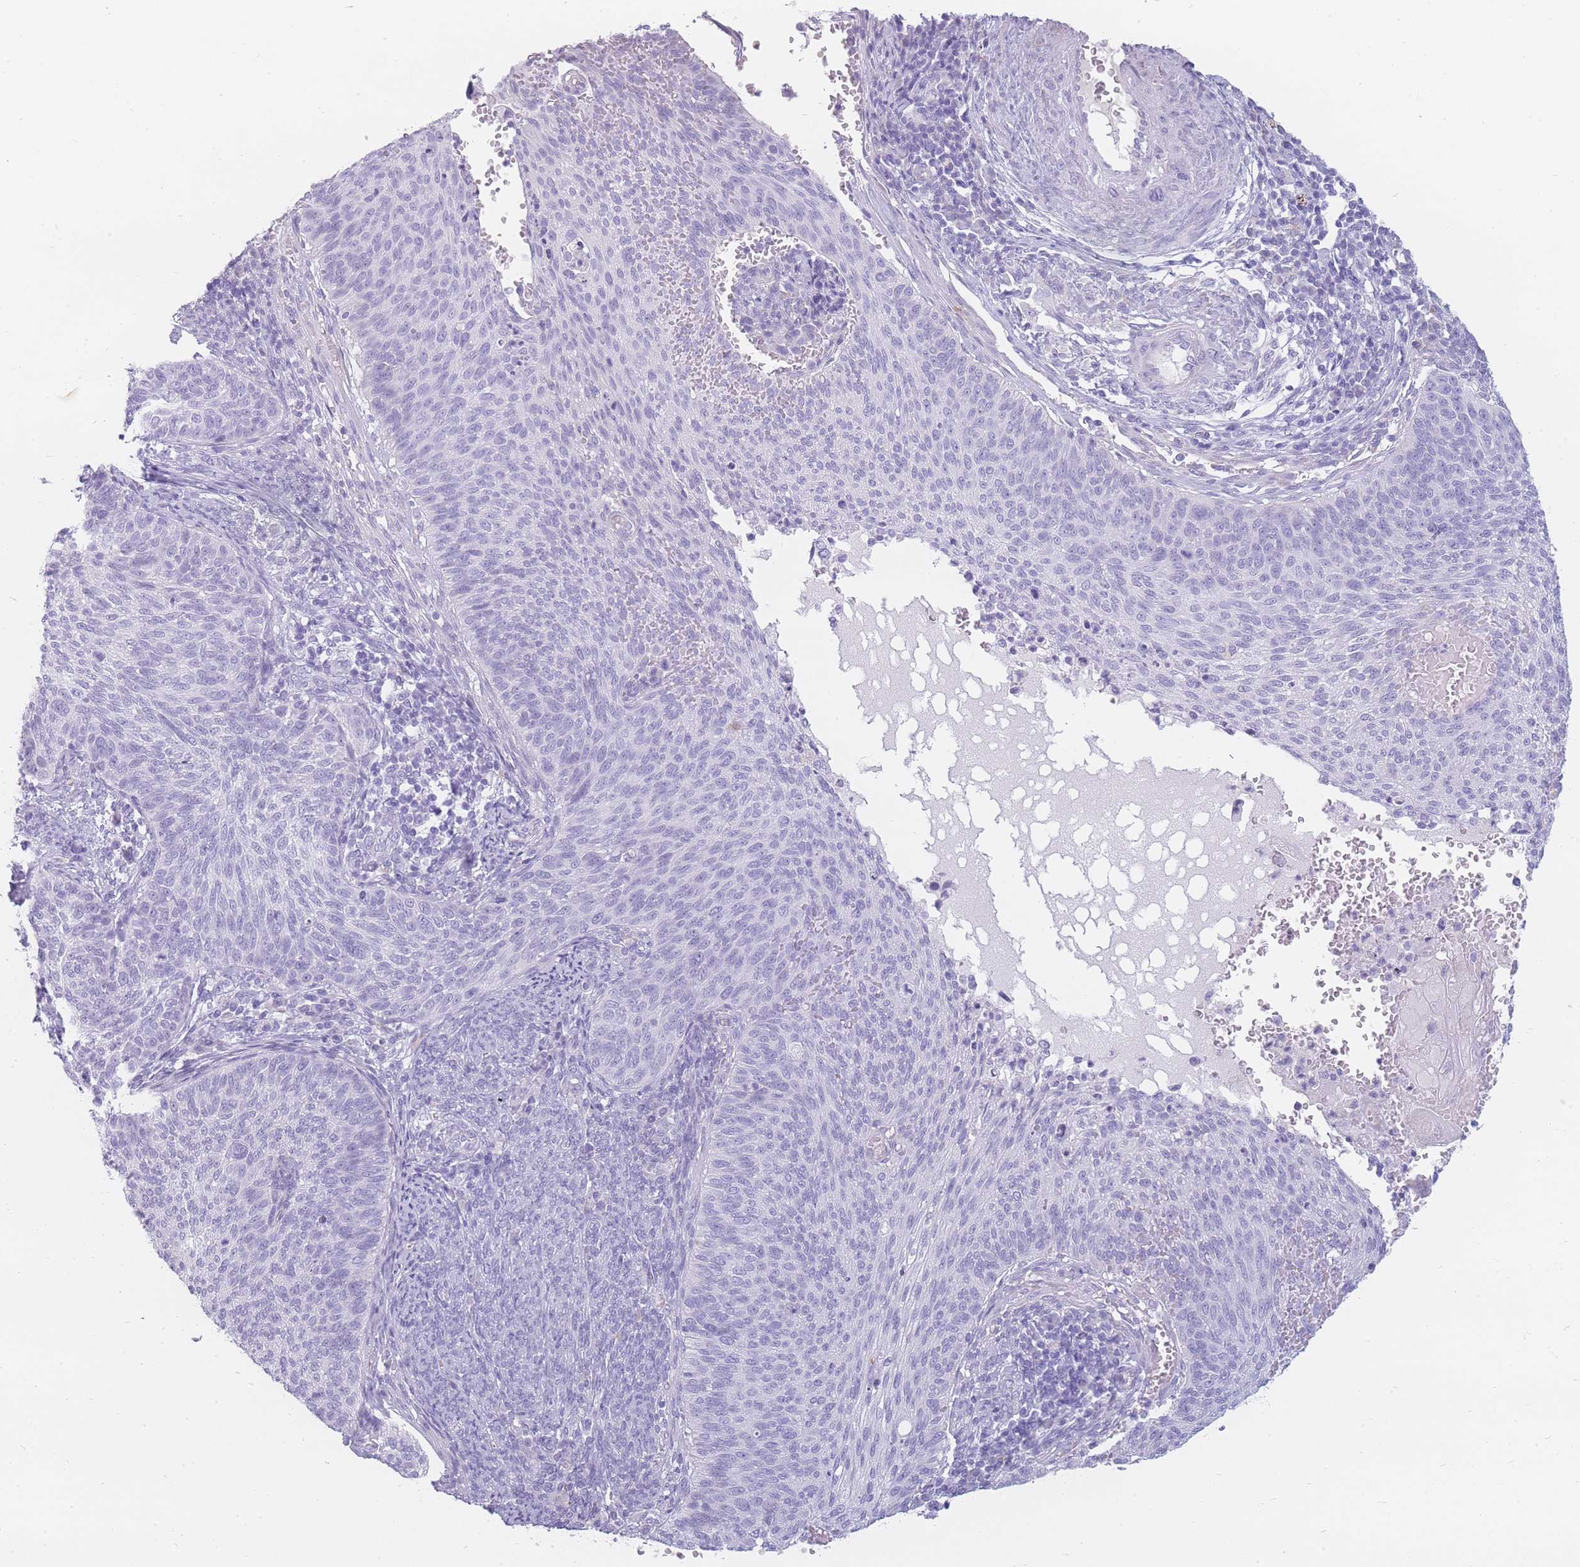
{"staining": {"intensity": "negative", "quantity": "none", "location": "none"}, "tissue": "cervical cancer", "cell_type": "Tumor cells", "image_type": "cancer", "snomed": [{"axis": "morphology", "description": "Squamous cell carcinoma, NOS"}, {"axis": "topography", "description": "Cervix"}], "caption": "Immunohistochemical staining of human squamous cell carcinoma (cervical) demonstrates no significant staining in tumor cells.", "gene": "UPK1A", "patient": {"sex": "female", "age": 70}}